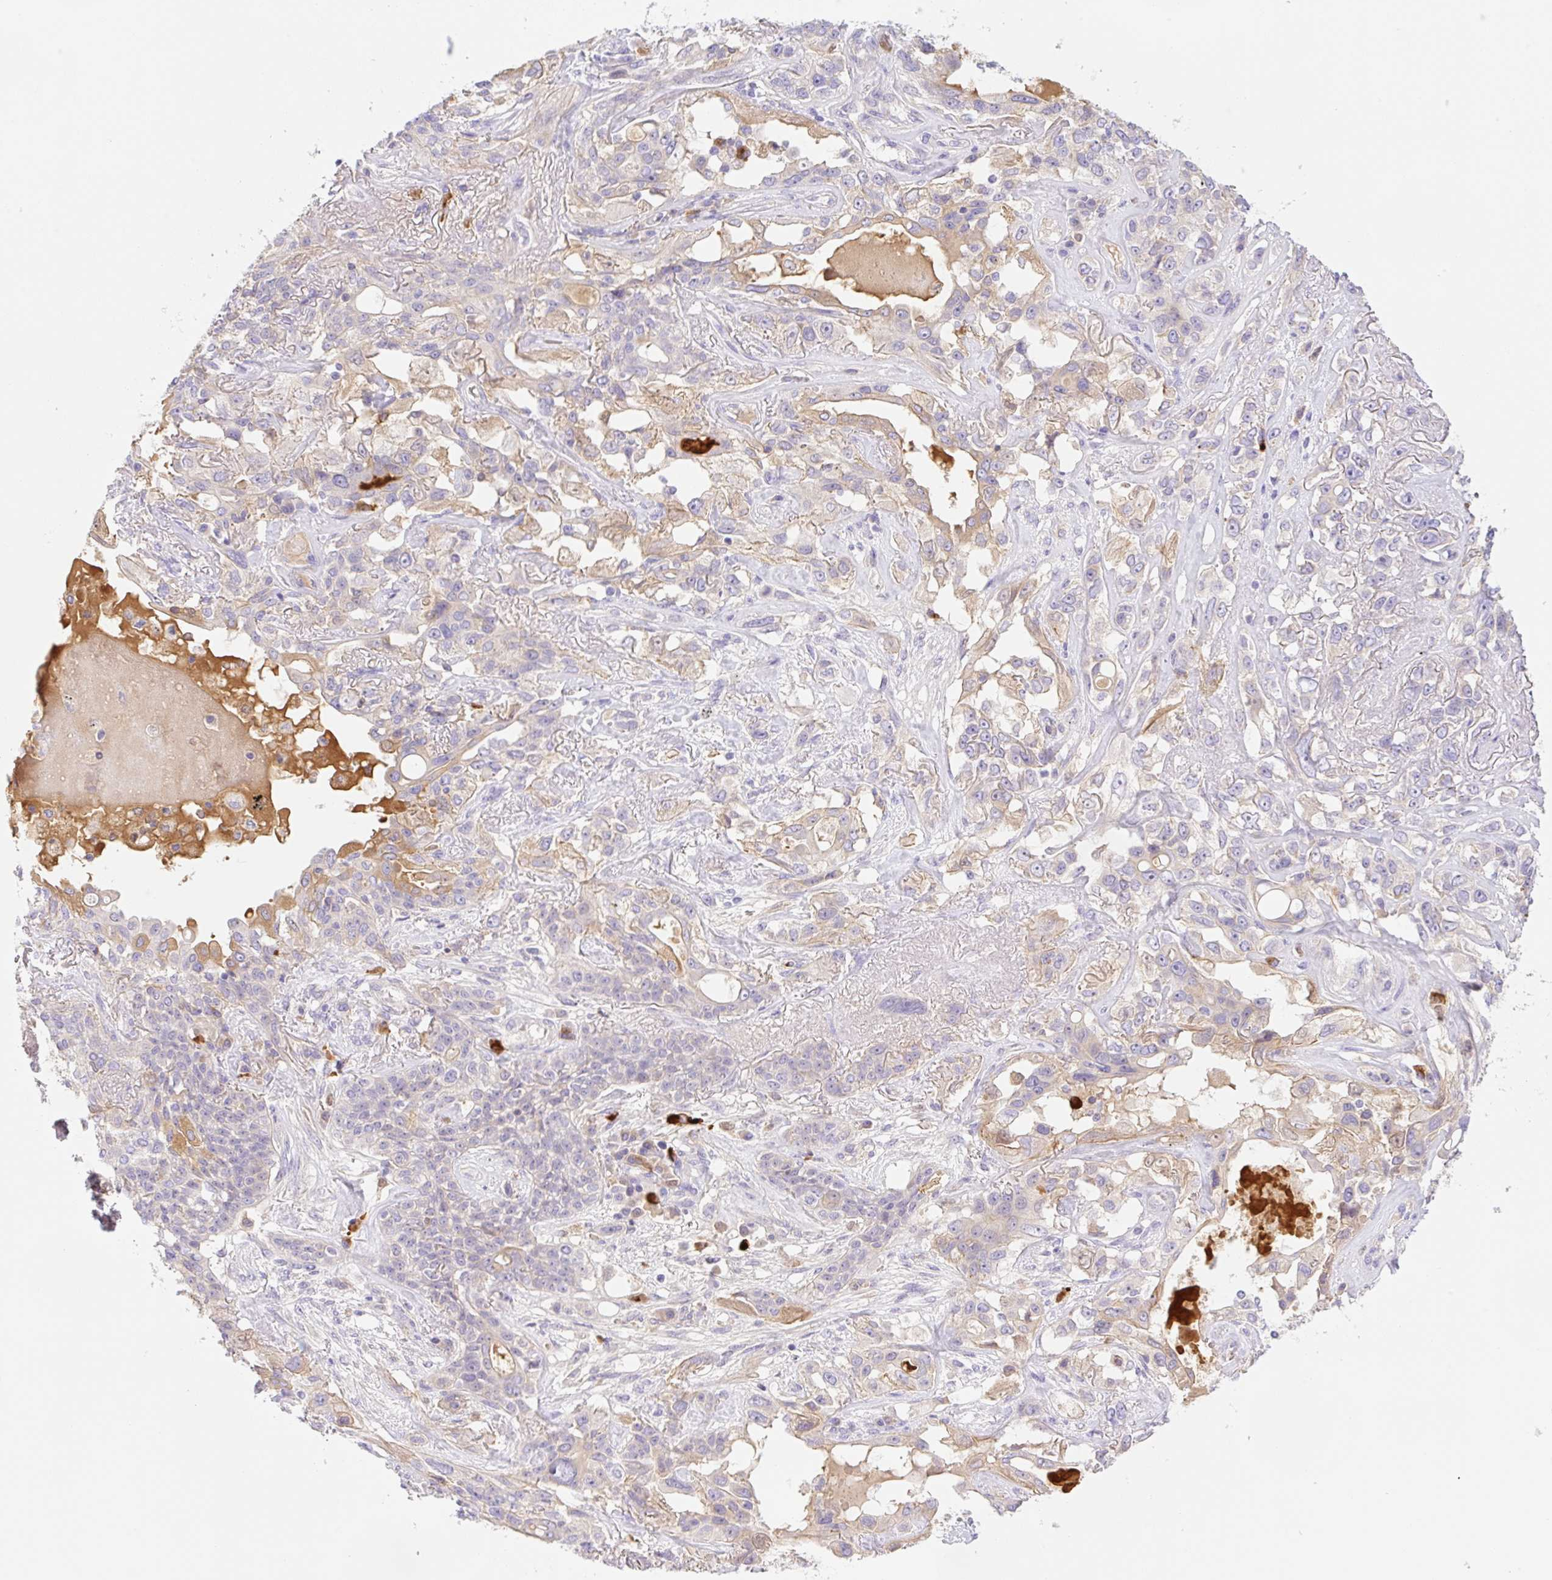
{"staining": {"intensity": "weak", "quantity": "25%-75%", "location": "cytoplasmic/membranous"}, "tissue": "lung cancer", "cell_type": "Tumor cells", "image_type": "cancer", "snomed": [{"axis": "morphology", "description": "Squamous cell carcinoma, NOS"}, {"axis": "topography", "description": "Lung"}], "caption": "Lung cancer stained with a brown dye demonstrates weak cytoplasmic/membranous positive expression in approximately 25%-75% of tumor cells.", "gene": "DENND5A", "patient": {"sex": "female", "age": 70}}